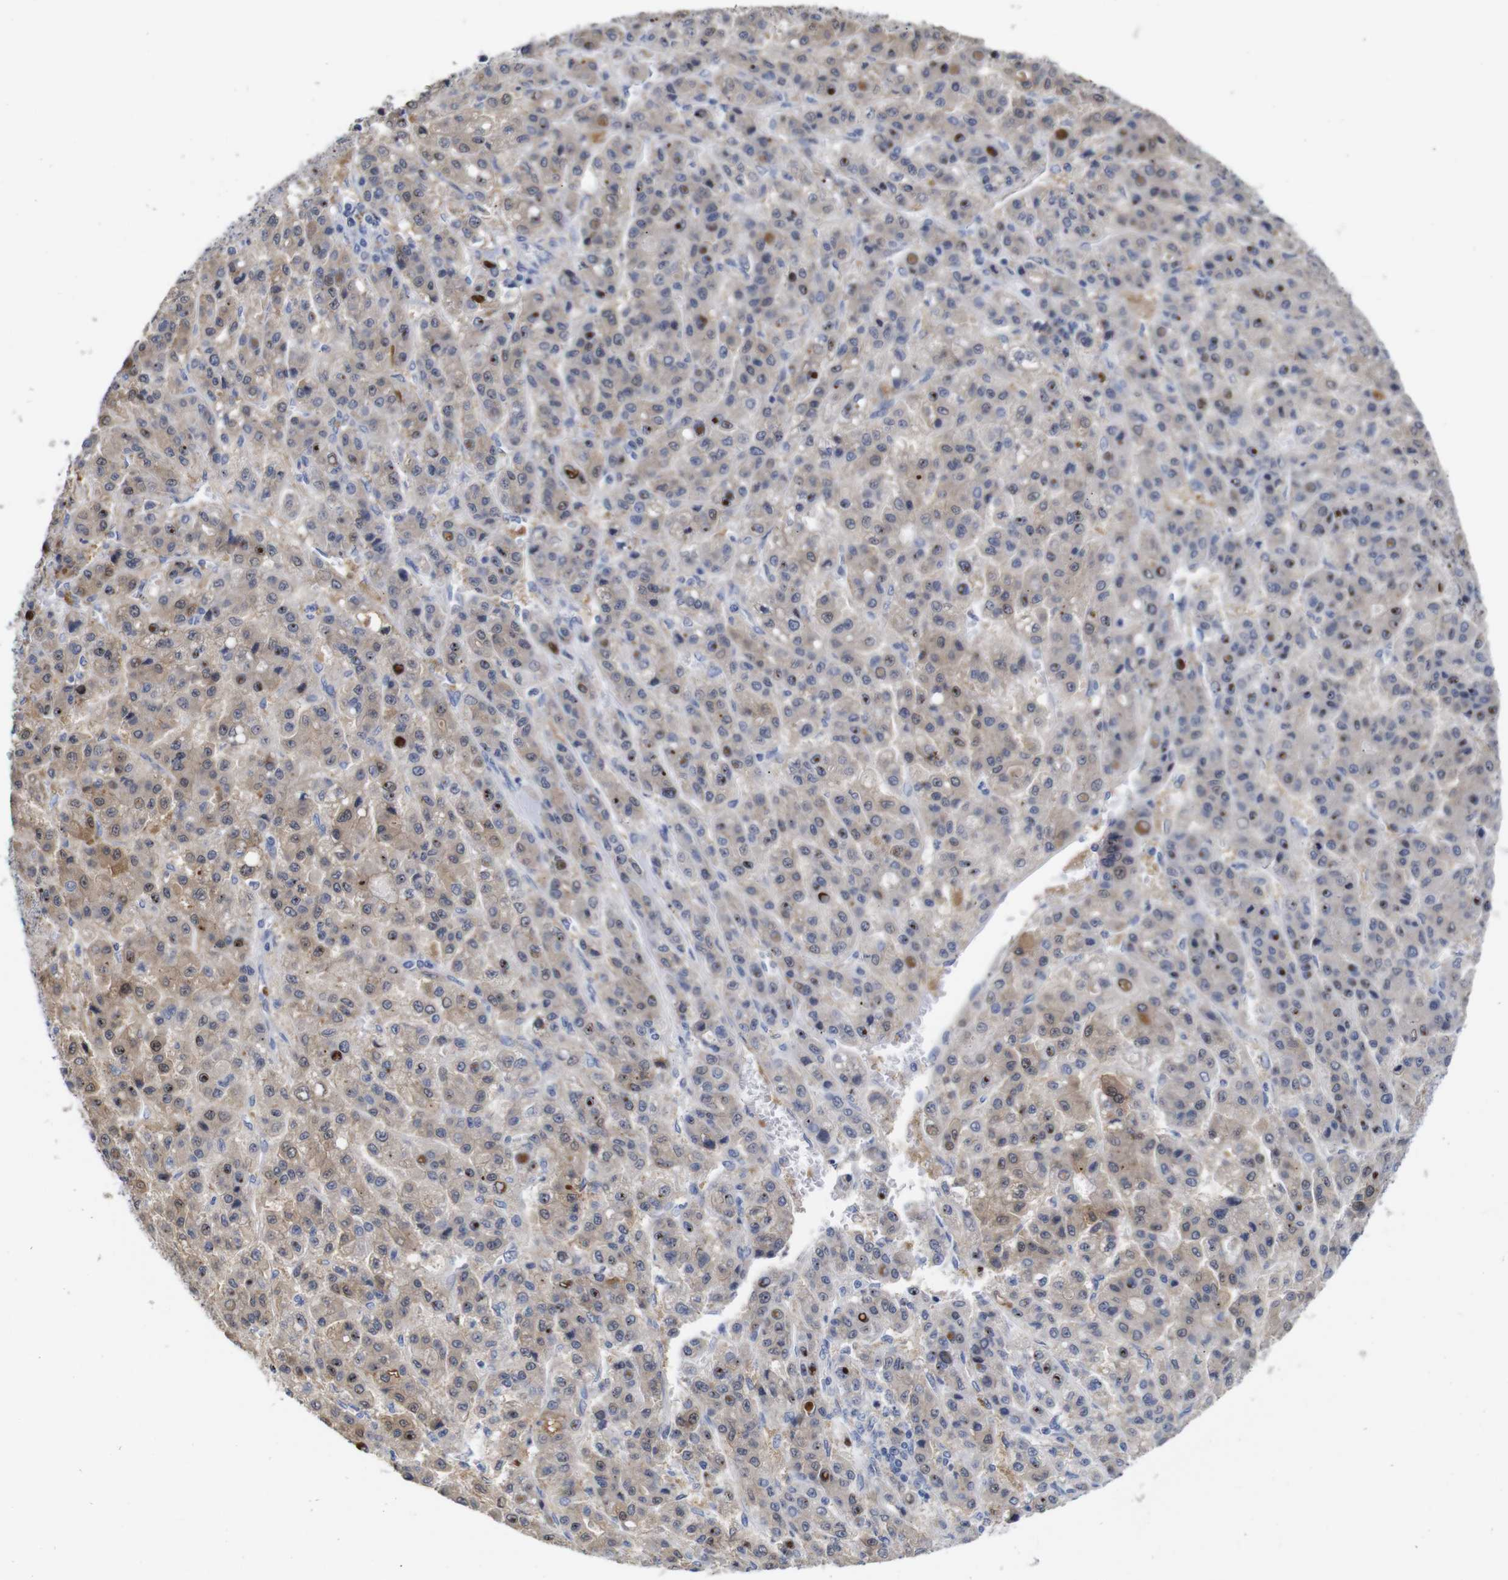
{"staining": {"intensity": "weak", "quantity": "25%-75%", "location": "cytoplasmic/membranous,nuclear"}, "tissue": "liver cancer", "cell_type": "Tumor cells", "image_type": "cancer", "snomed": [{"axis": "morphology", "description": "Carcinoma, Hepatocellular, NOS"}, {"axis": "topography", "description": "Liver"}], "caption": "Tumor cells display weak cytoplasmic/membranous and nuclear staining in about 25%-75% of cells in liver cancer (hepatocellular carcinoma). (DAB = brown stain, brightfield microscopy at high magnification).", "gene": "TCEAL9", "patient": {"sex": "male", "age": 70}}